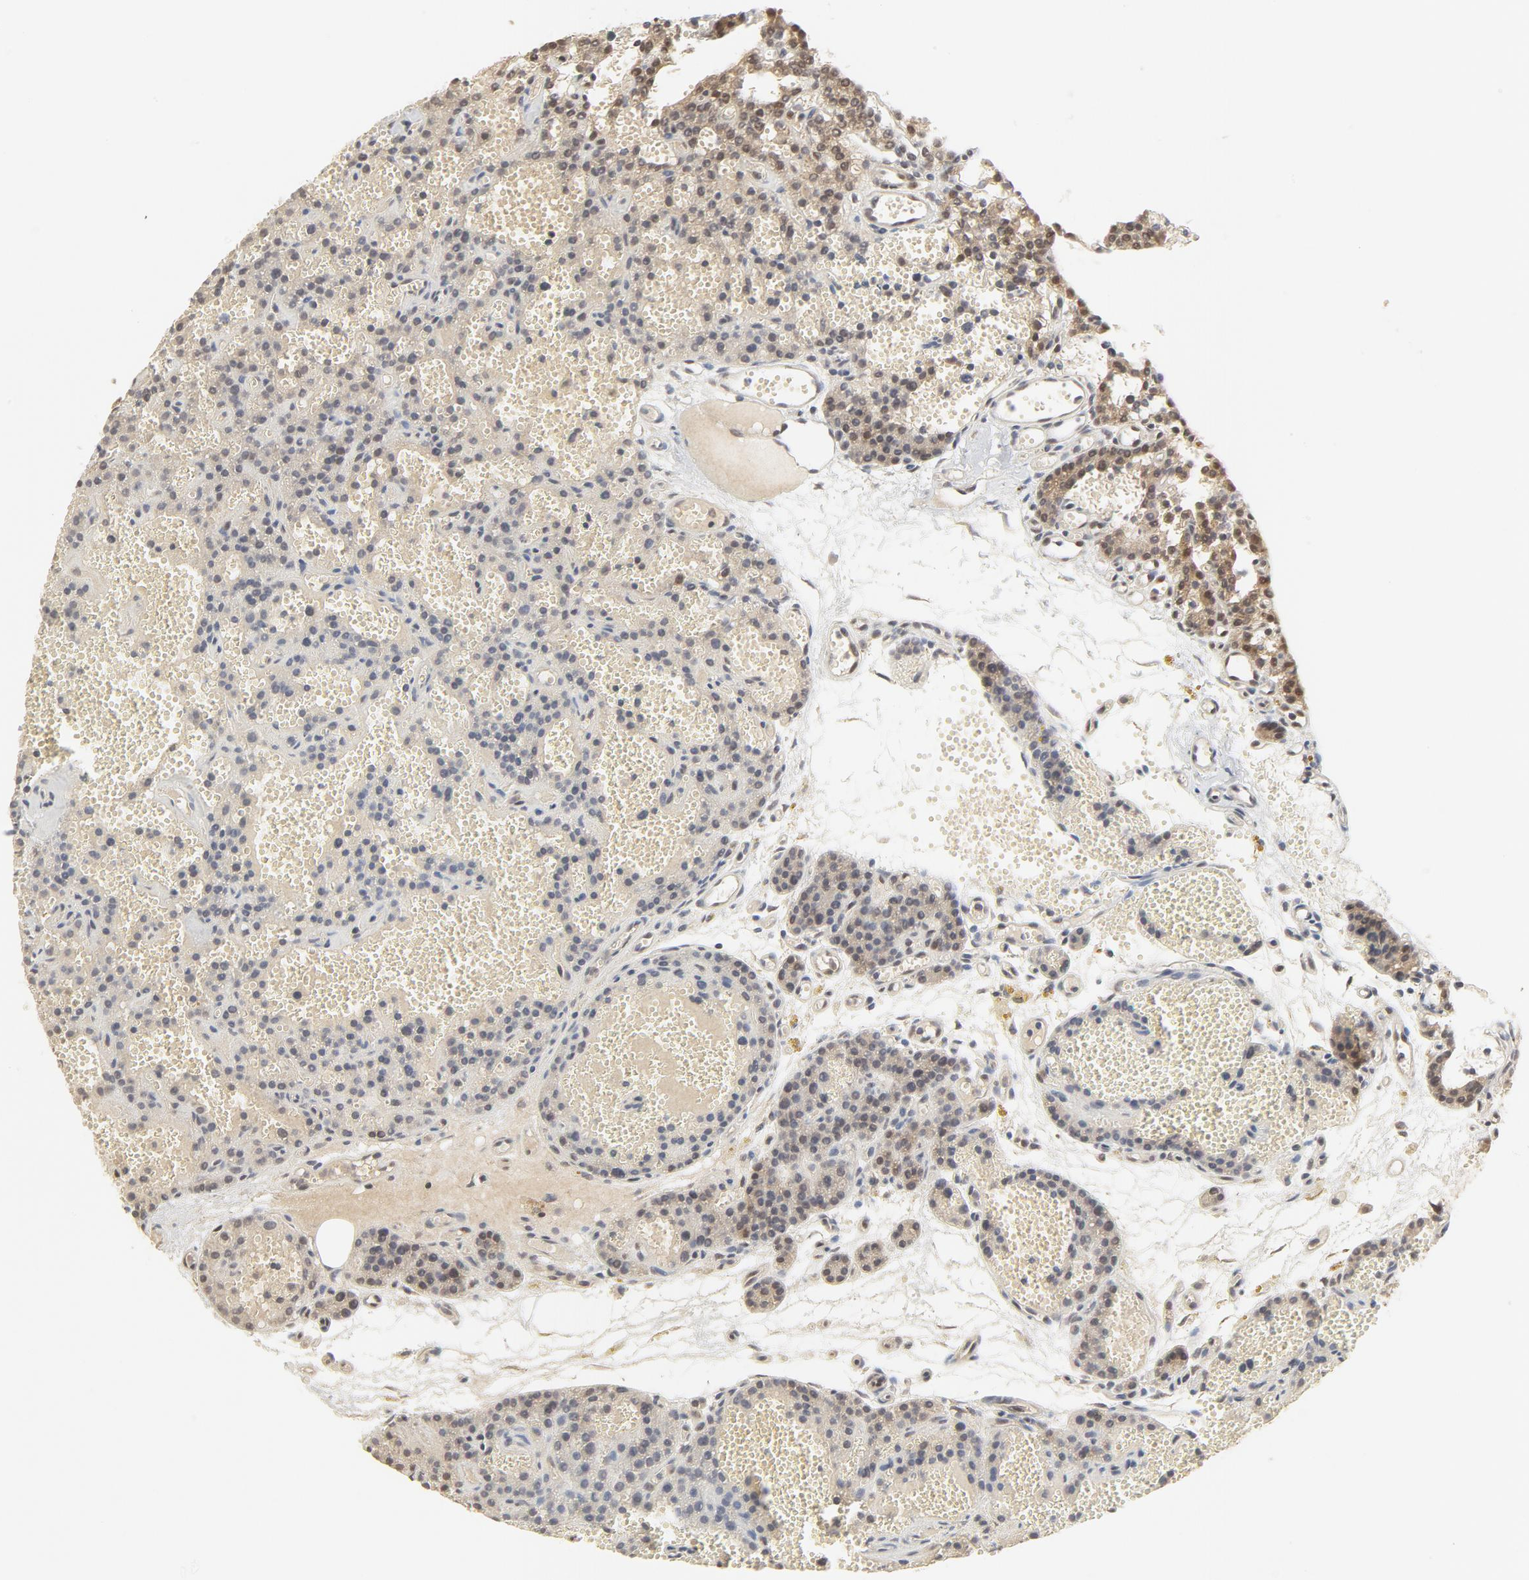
{"staining": {"intensity": "strong", "quantity": "25%-75%", "location": "cytoplasmic/membranous,nuclear"}, "tissue": "parathyroid gland", "cell_type": "Glandular cells", "image_type": "normal", "snomed": [{"axis": "morphology", "description": "Normal tissue, NOS"}, {"axis": "topography", "description": "Parathyroid gland"}], "caption": "Immunohistochemical staining of normal parathyroid gland displays 25%-75% levels of strong cytoplasmic/membranous,nuclear protein expression in approximately 25%-75% of glandular cells.", "gene": "NEDD8", "patient": {"sex": "male", "age": 25}}